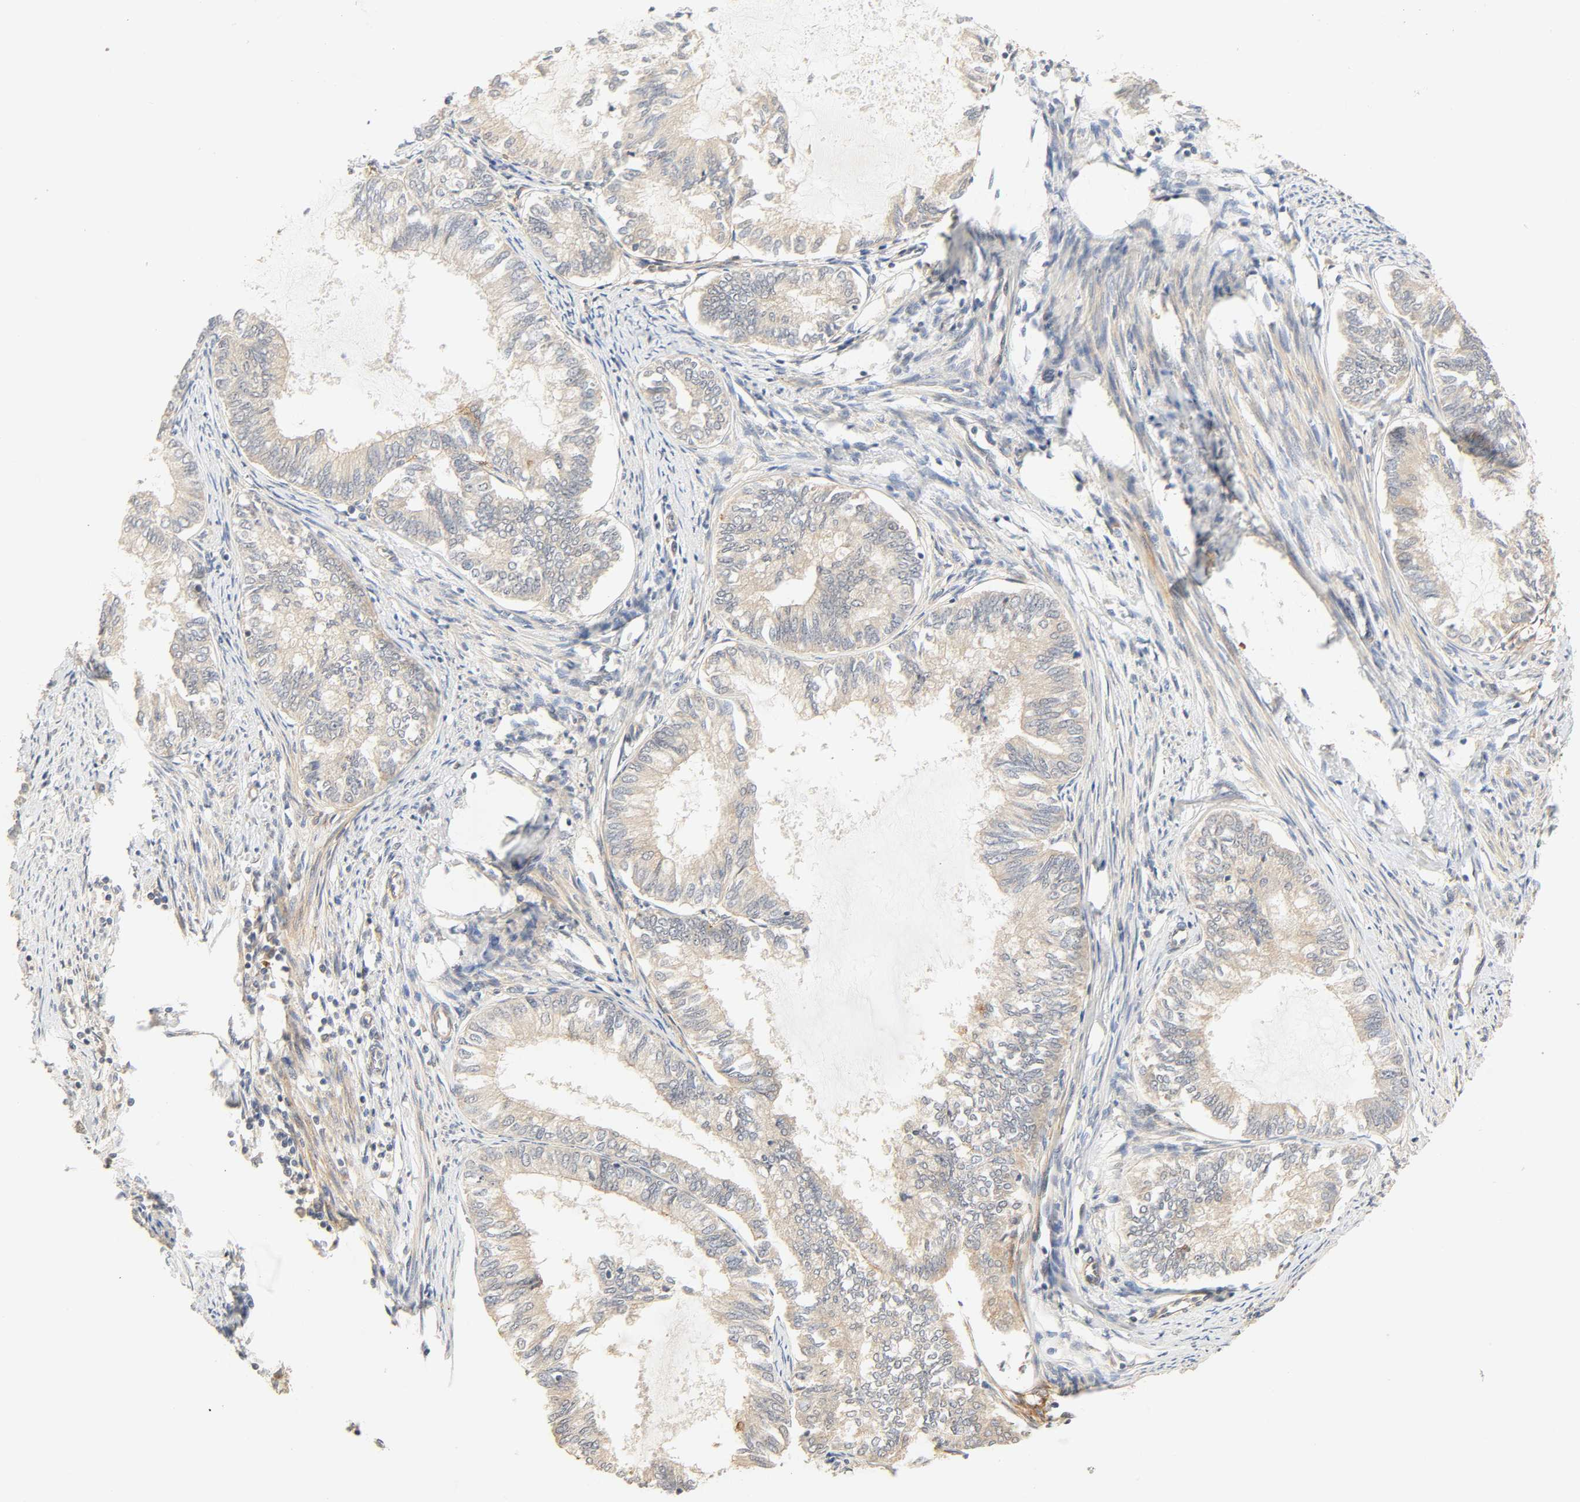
{"staining": {"intensity": "weak", "quantity": "25%-75%", "location": "cytoplasmic/membranous"}, "tissue": "endometrial cancer", "cell_type": "Tumor cells", "image_type": "cancer", "snomed": [{"axis": "morphology", "description": "Adenocarcinoma, NOS"}, {"axis": "topography", "description": "Endometrium"}], "caption": "Immunohistochemistry (IHC) (DAB (3,3'-diaminobenzidine)) staining of human endometrial cancer shows weak cytoplasmic/membranous protein positivity in about 25%-75% of tumor cells.", "gene": "CACNA1G", "patient": {"sex": "female", "age": 86}}